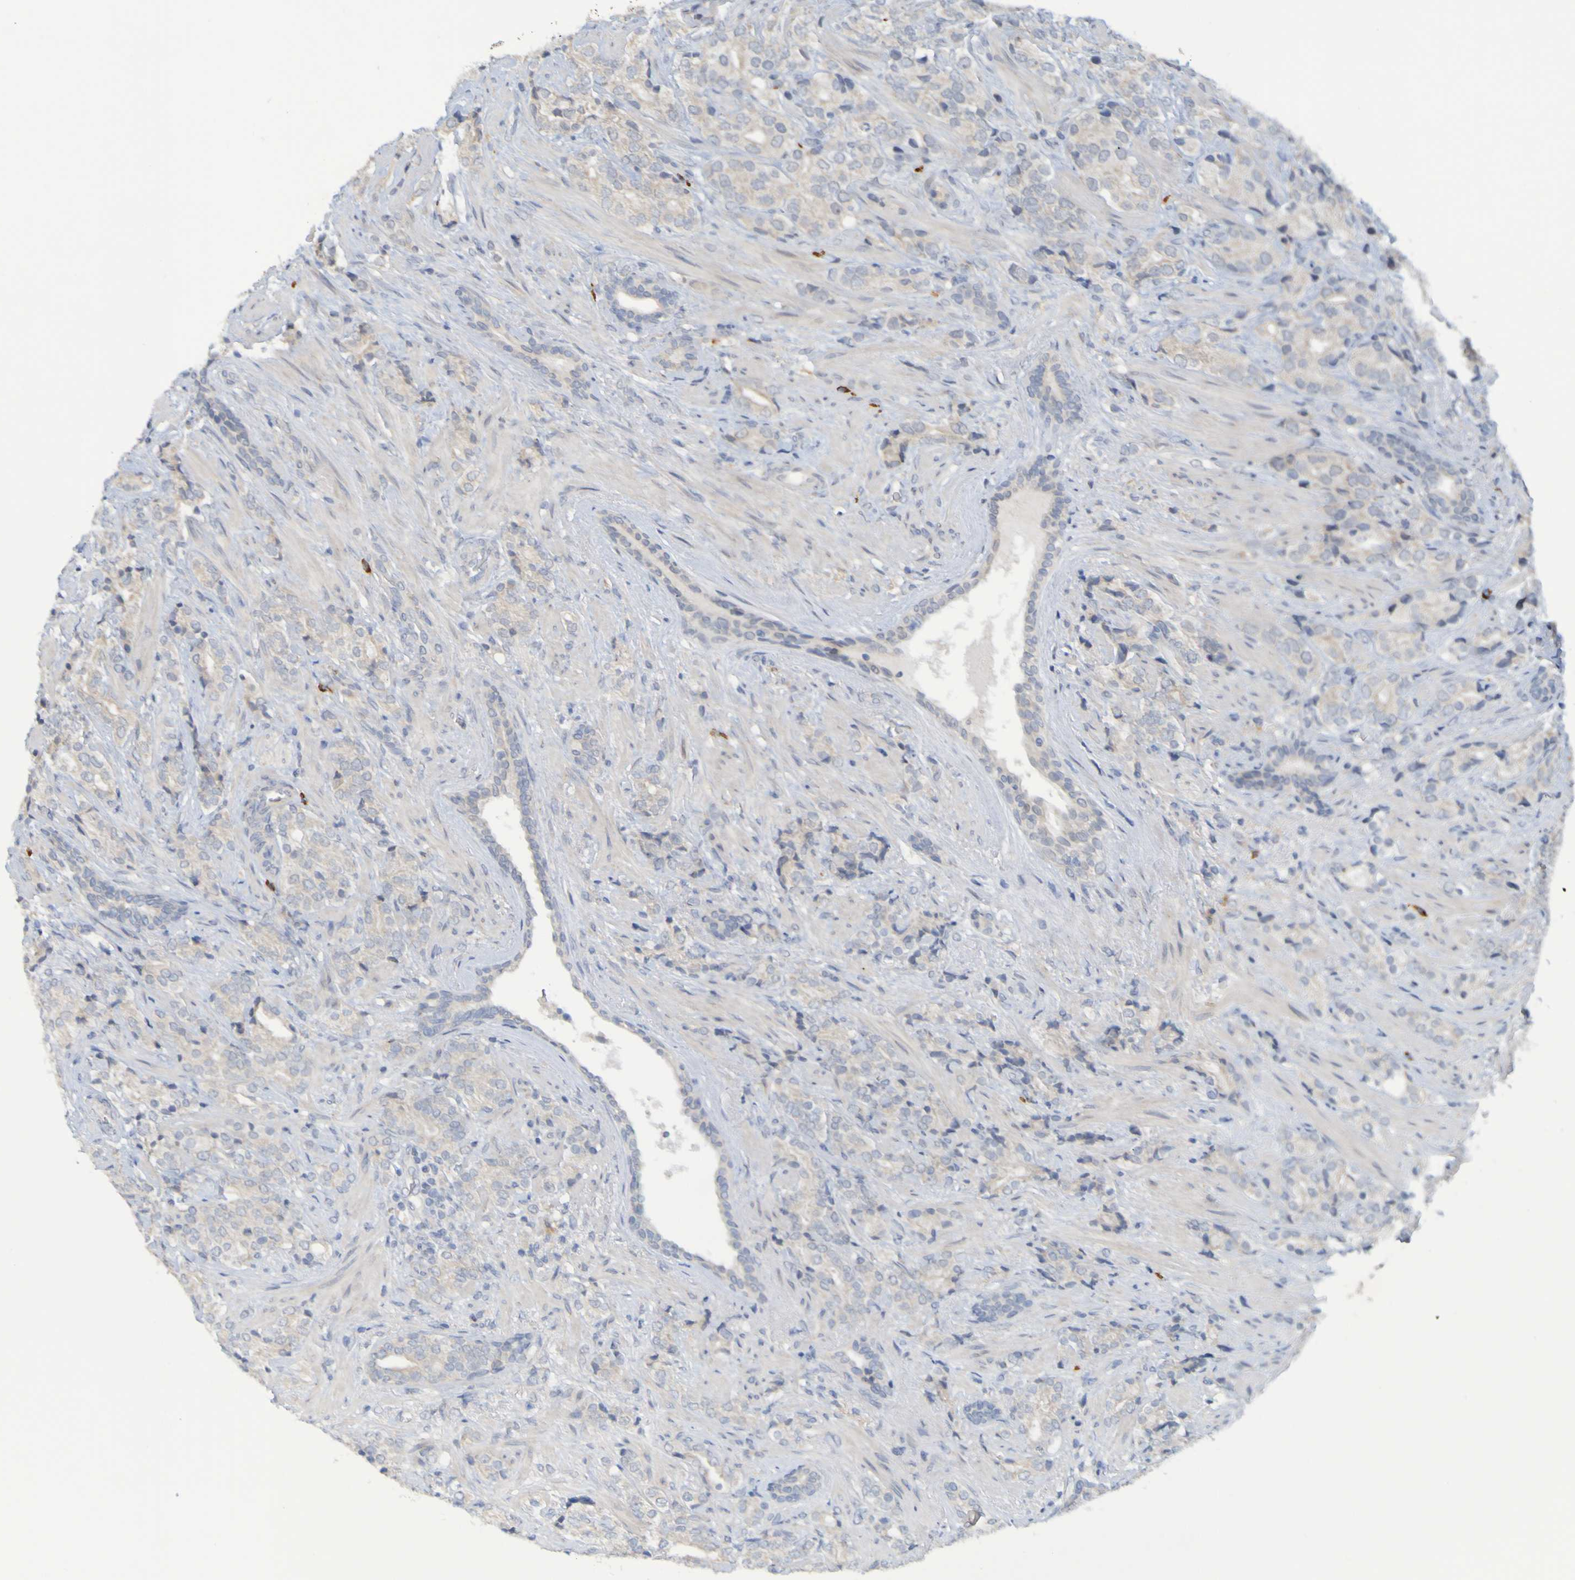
{"staining": {"intensity": "weak", "quantity": "25%-75%", "location": "cytoplasmic/membranous"}, "tissue": "prostate cancer", "cell_type": "Tumor cells", "image_type": "cancer", "snomed": [{"axis": "morphology", "description": "Adenocarcinoma, High grade"}, {"axis": "topography", "description": "Prostate"}], "caption": "High-grade adenocarcinoma (prostate) stained with IHC demonstrates weak cytoplasmic/membranous expression in approximately 25%-75% of tumor cells.", "gene": "LILRB5", "patient": {"sex": "male", "age": 71}}